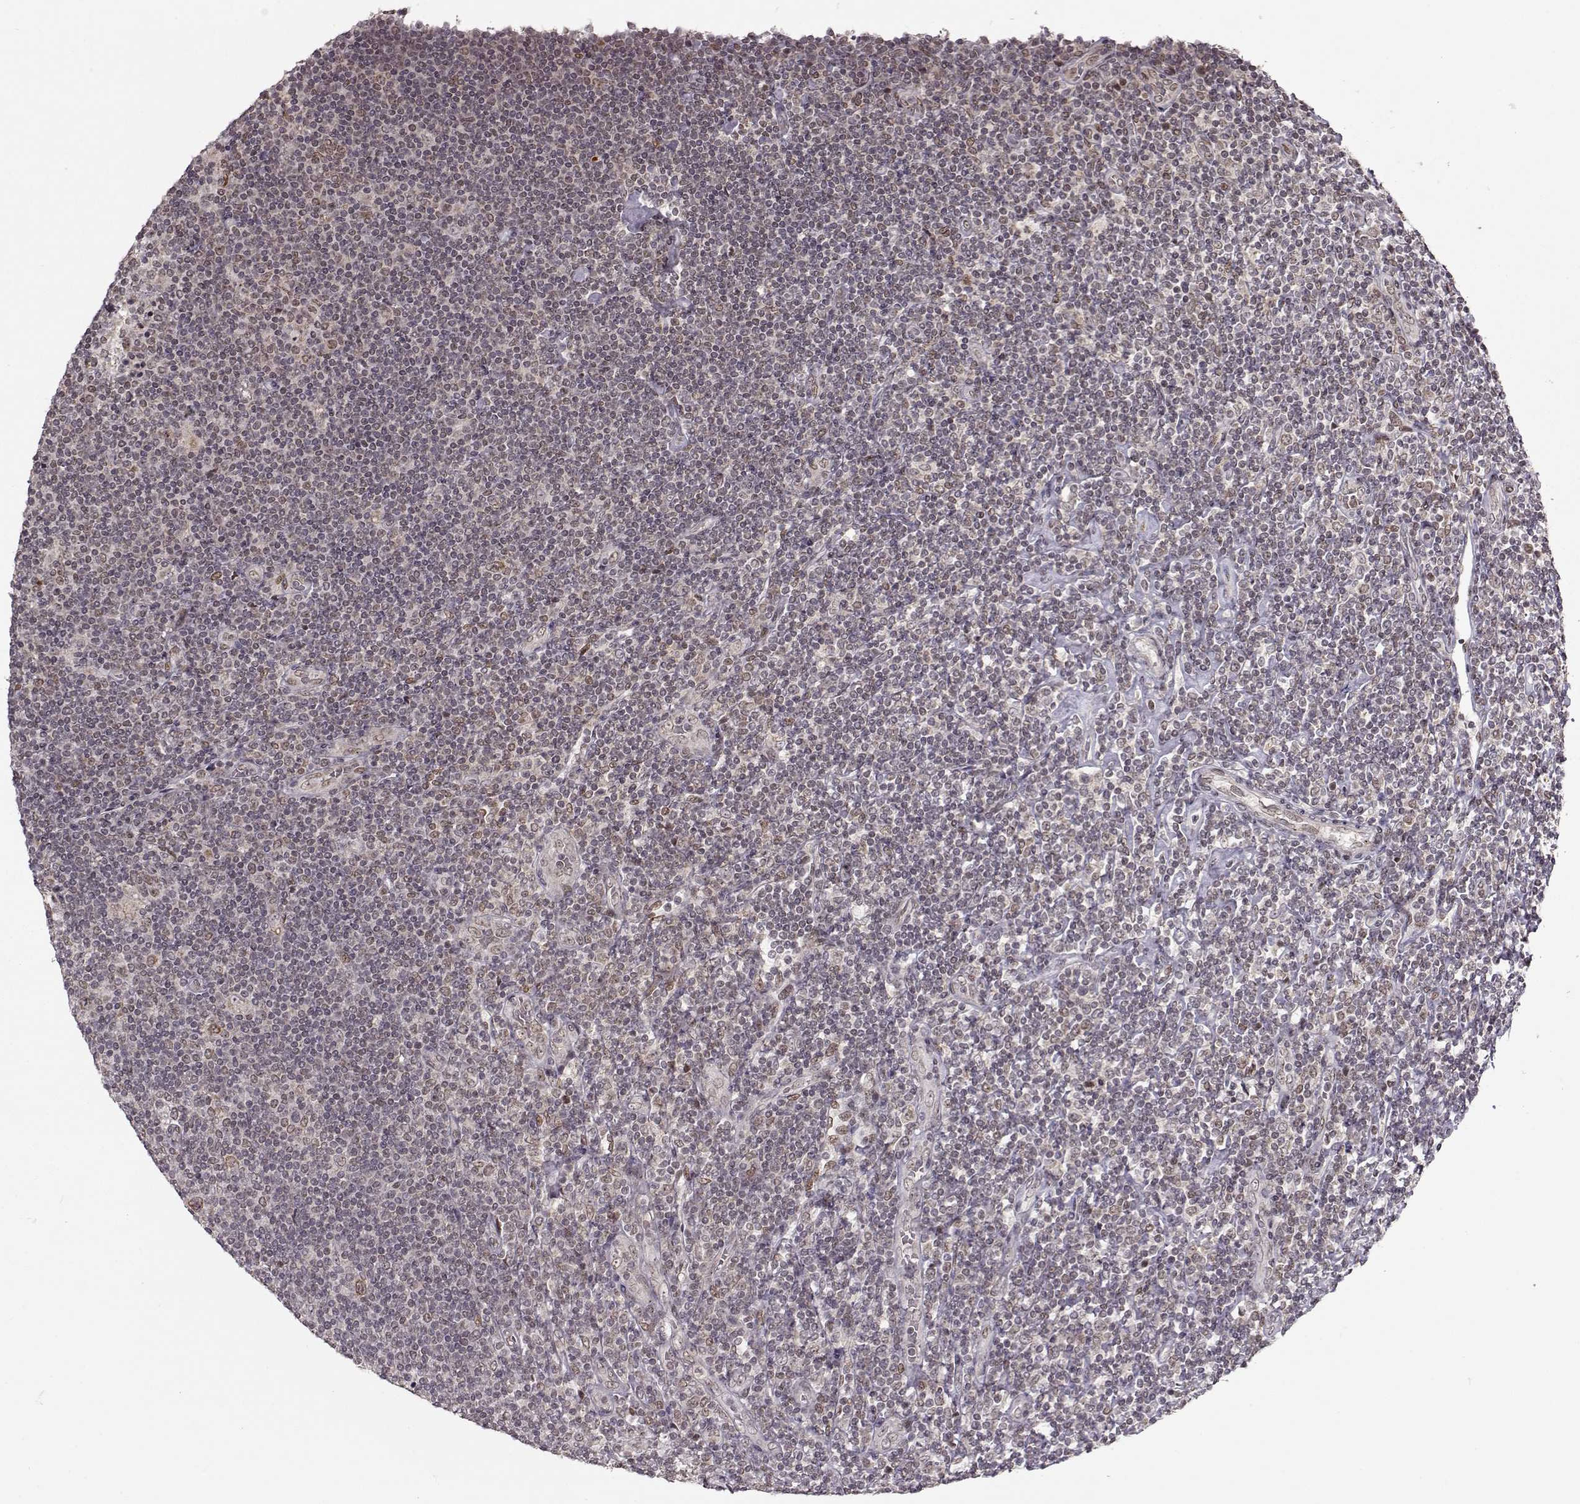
{"staining": {"intensity": "negative", "quantity": "none", "location": "none"}, "tissue": "lymphoma", "cell_type": "Tumor cells", "image_type": "cancer", "snomed": [{"axis": "morphology", "description": "Hodgkin's disease, NOS"}, {"axis": "topography", "description": "Lymph node"}], "caption": "DAB immunohistochemical staining of human lymphoma displays no significant positivity in tumor cells.", "gene": "RAI1", "patient": {"sex": "male", "age": 40}}